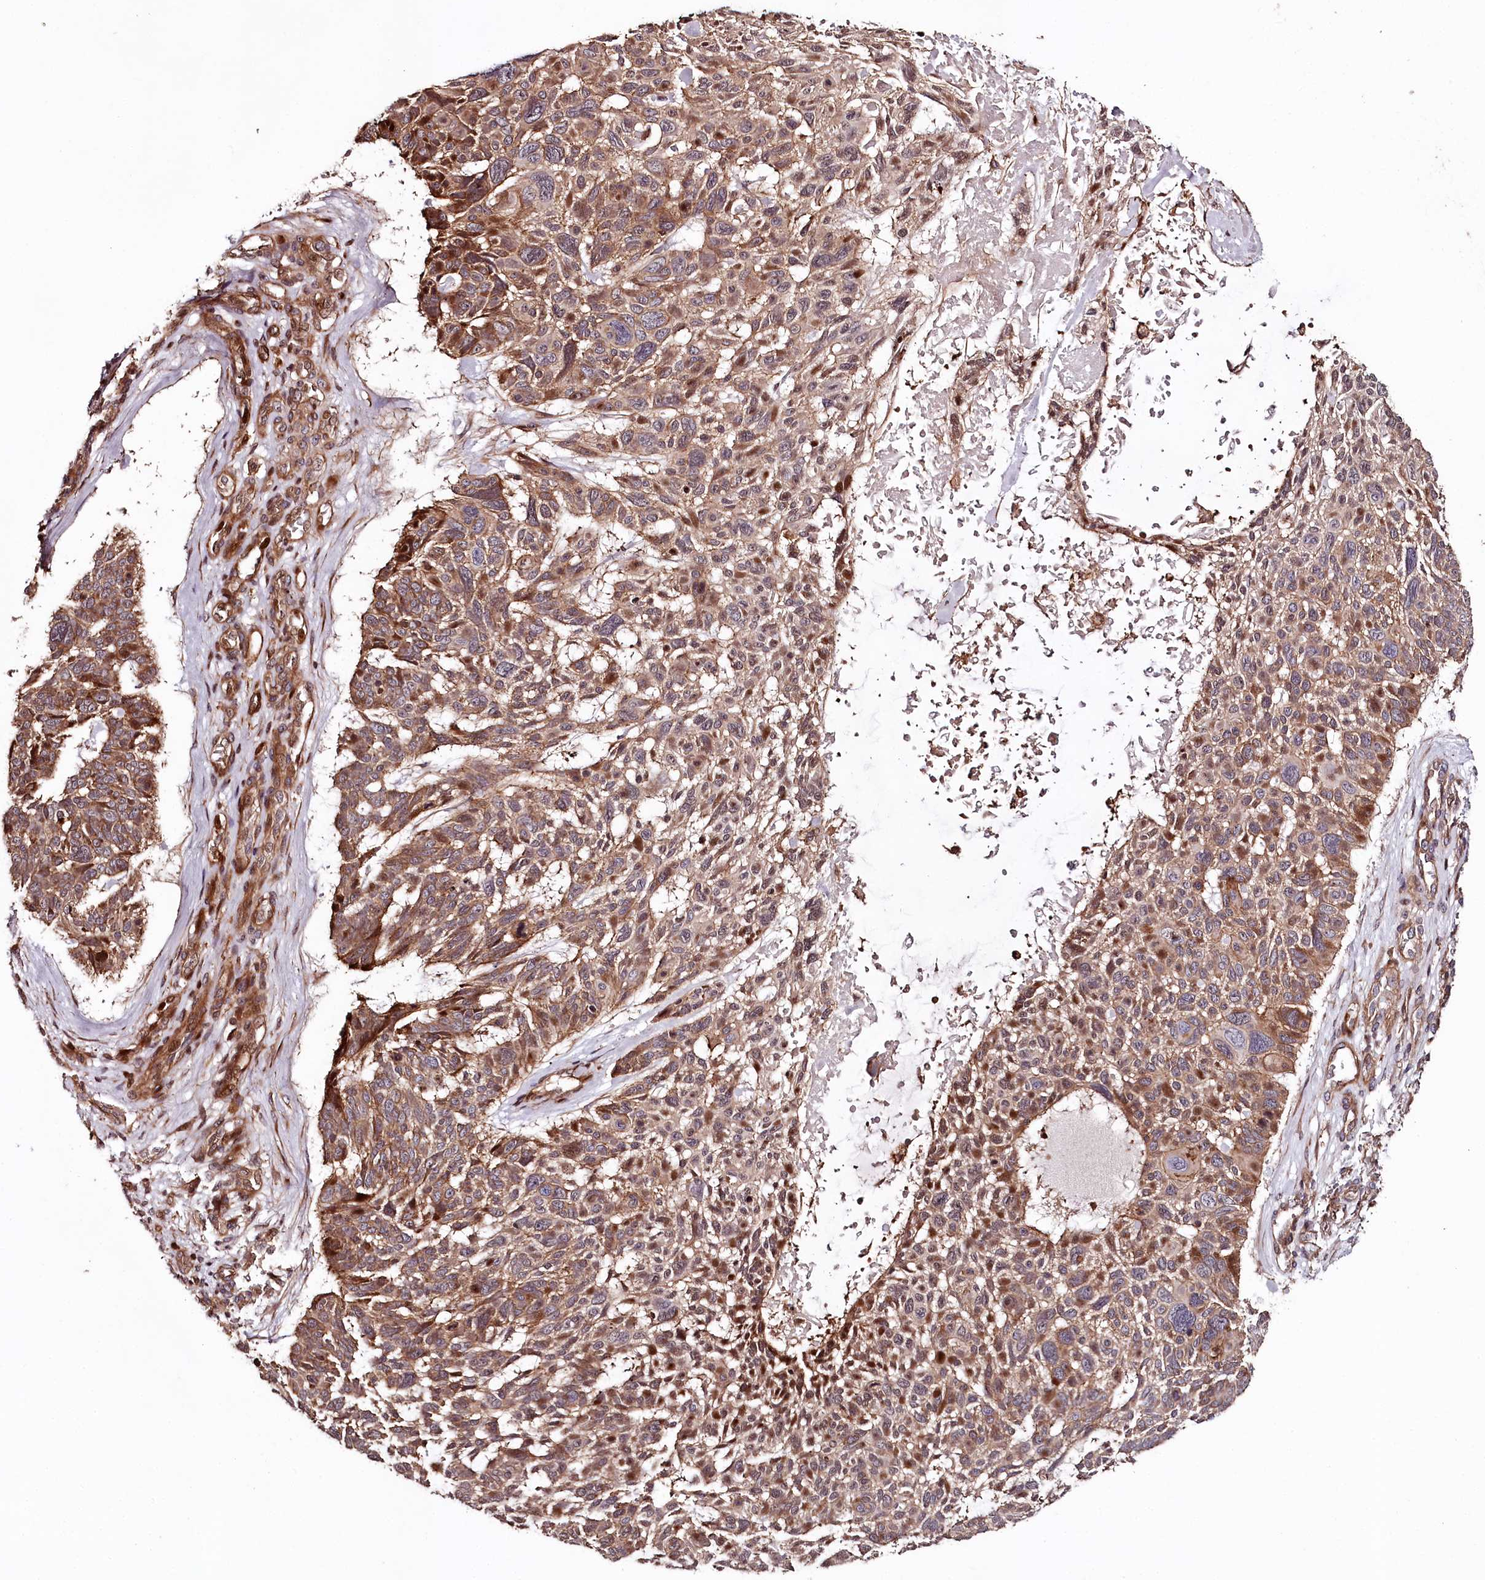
{"staining": {"intensity": "moderate", "quantity": ">75%", "location": "cytoplasmic/membranous"}, "tissue": "skin cancer", "cell_type": "Tumor cells", "image_type": "cancer", "snomed": [{"axis": "morphology", "description": "Basal cell carcinoma"}, {"axis": "topography", "description": "Skin"}], "caption": "Skin cancer tissue displays moderate cytoplasmic/membranous staining in approximately >75% of tumor cells, visualized by immunohistochemistry.", "gene": "KIF14", "patient": {"sex": "male", "age": 88}}